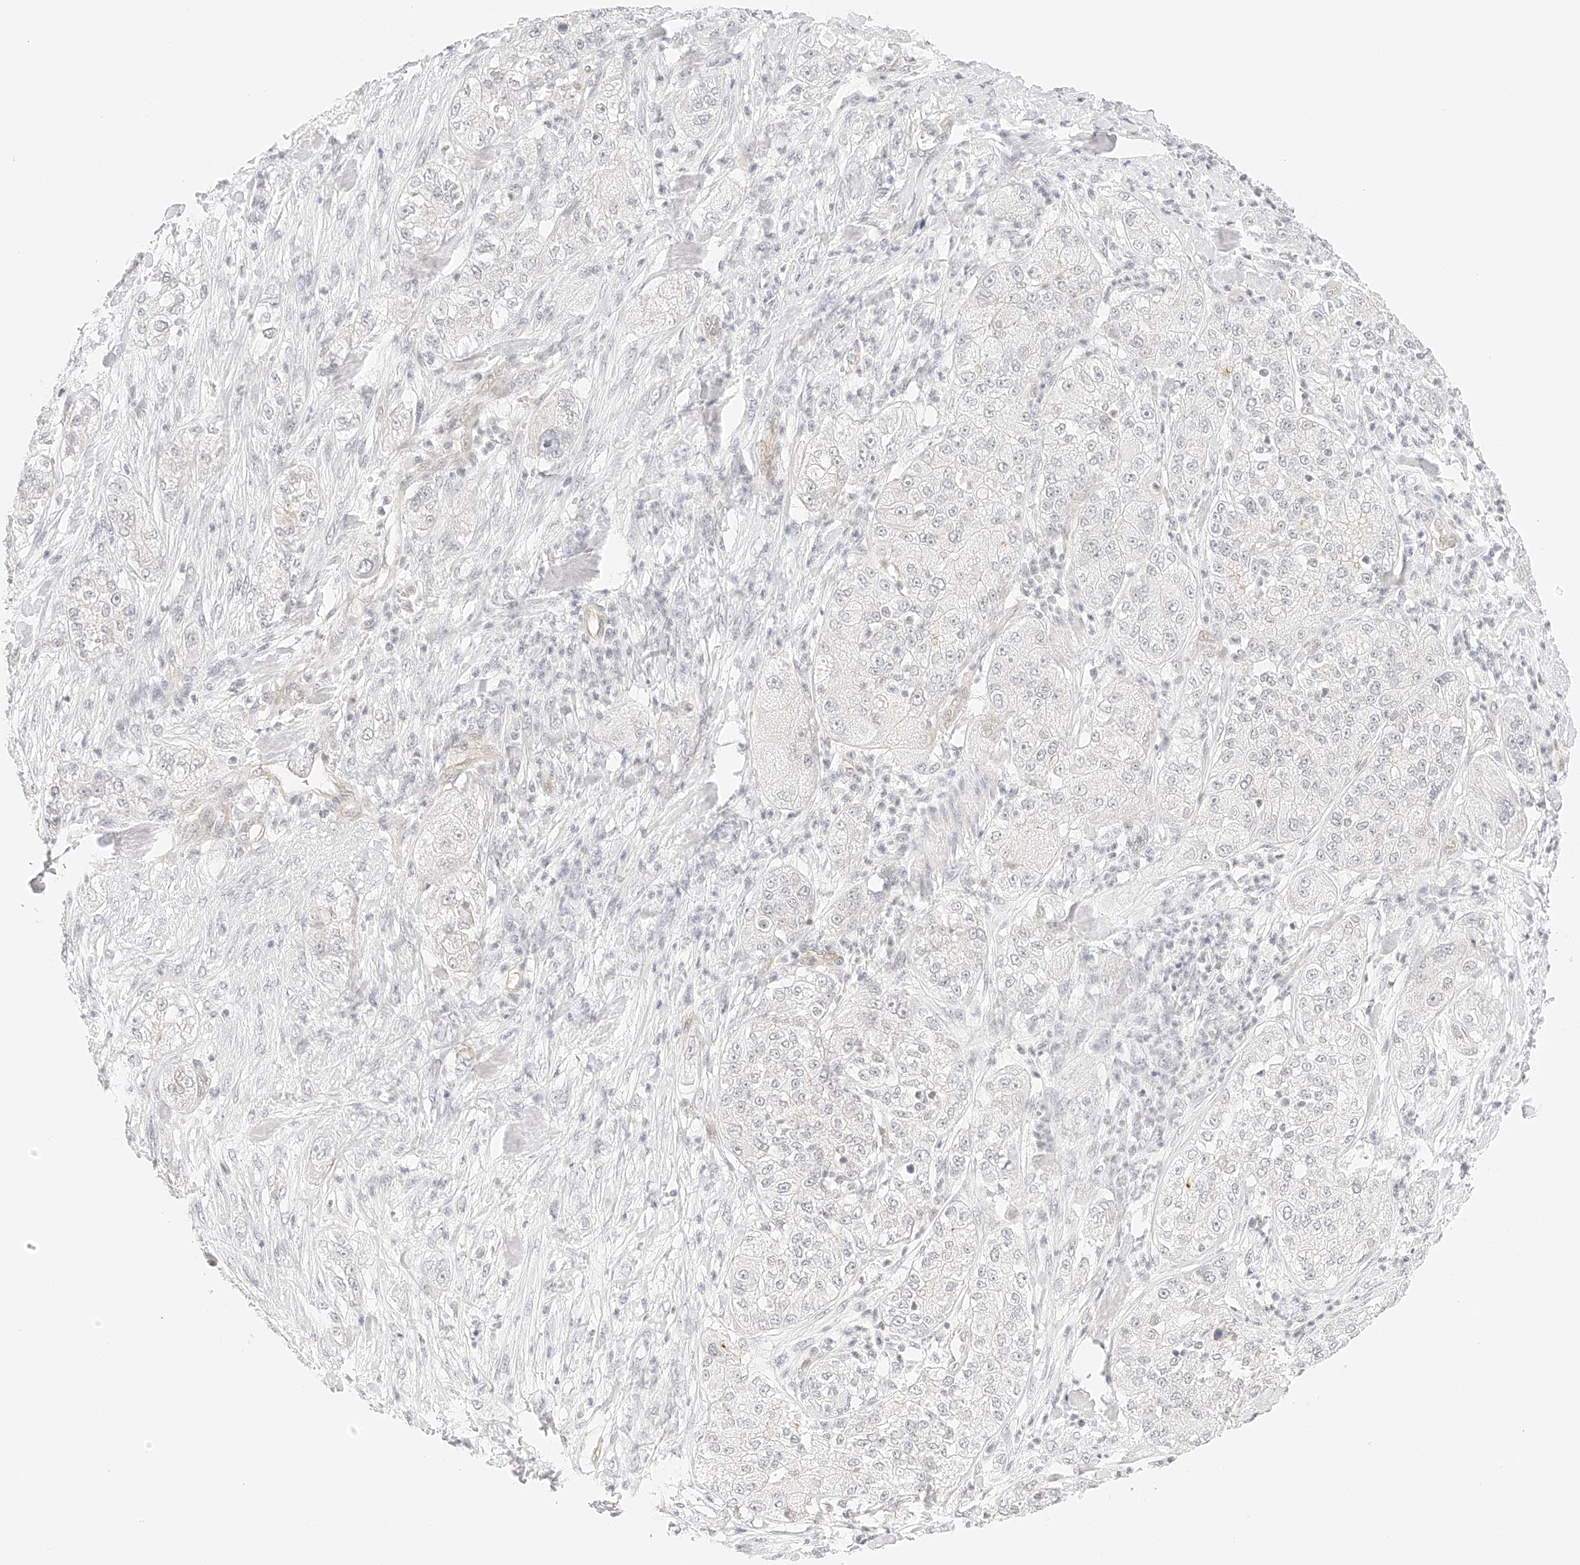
{"staining": {"intensity": "negative", "quantity": "none", "location": "none"}, "tissue": "pancreatic cancer", "cell_type": "Tumor cells", "image_type": "cancer", "snomed": [{"axis": "morphology", "description": "Adenocarcinoma, NOS"}, {"axis": "topography", "description": "Pancreas"}], "caption": "Micrograph shows no protein staining in tumor cells of pancreatic adenocarcinoma tissue. (DAB (3,3'-diaminobenzidine) immunohistochemistry (IHC) visualized using brightfield microscopy, high magnification).", "gene": "ZFP69", "patient": {"sex": "female", "age": 78}}